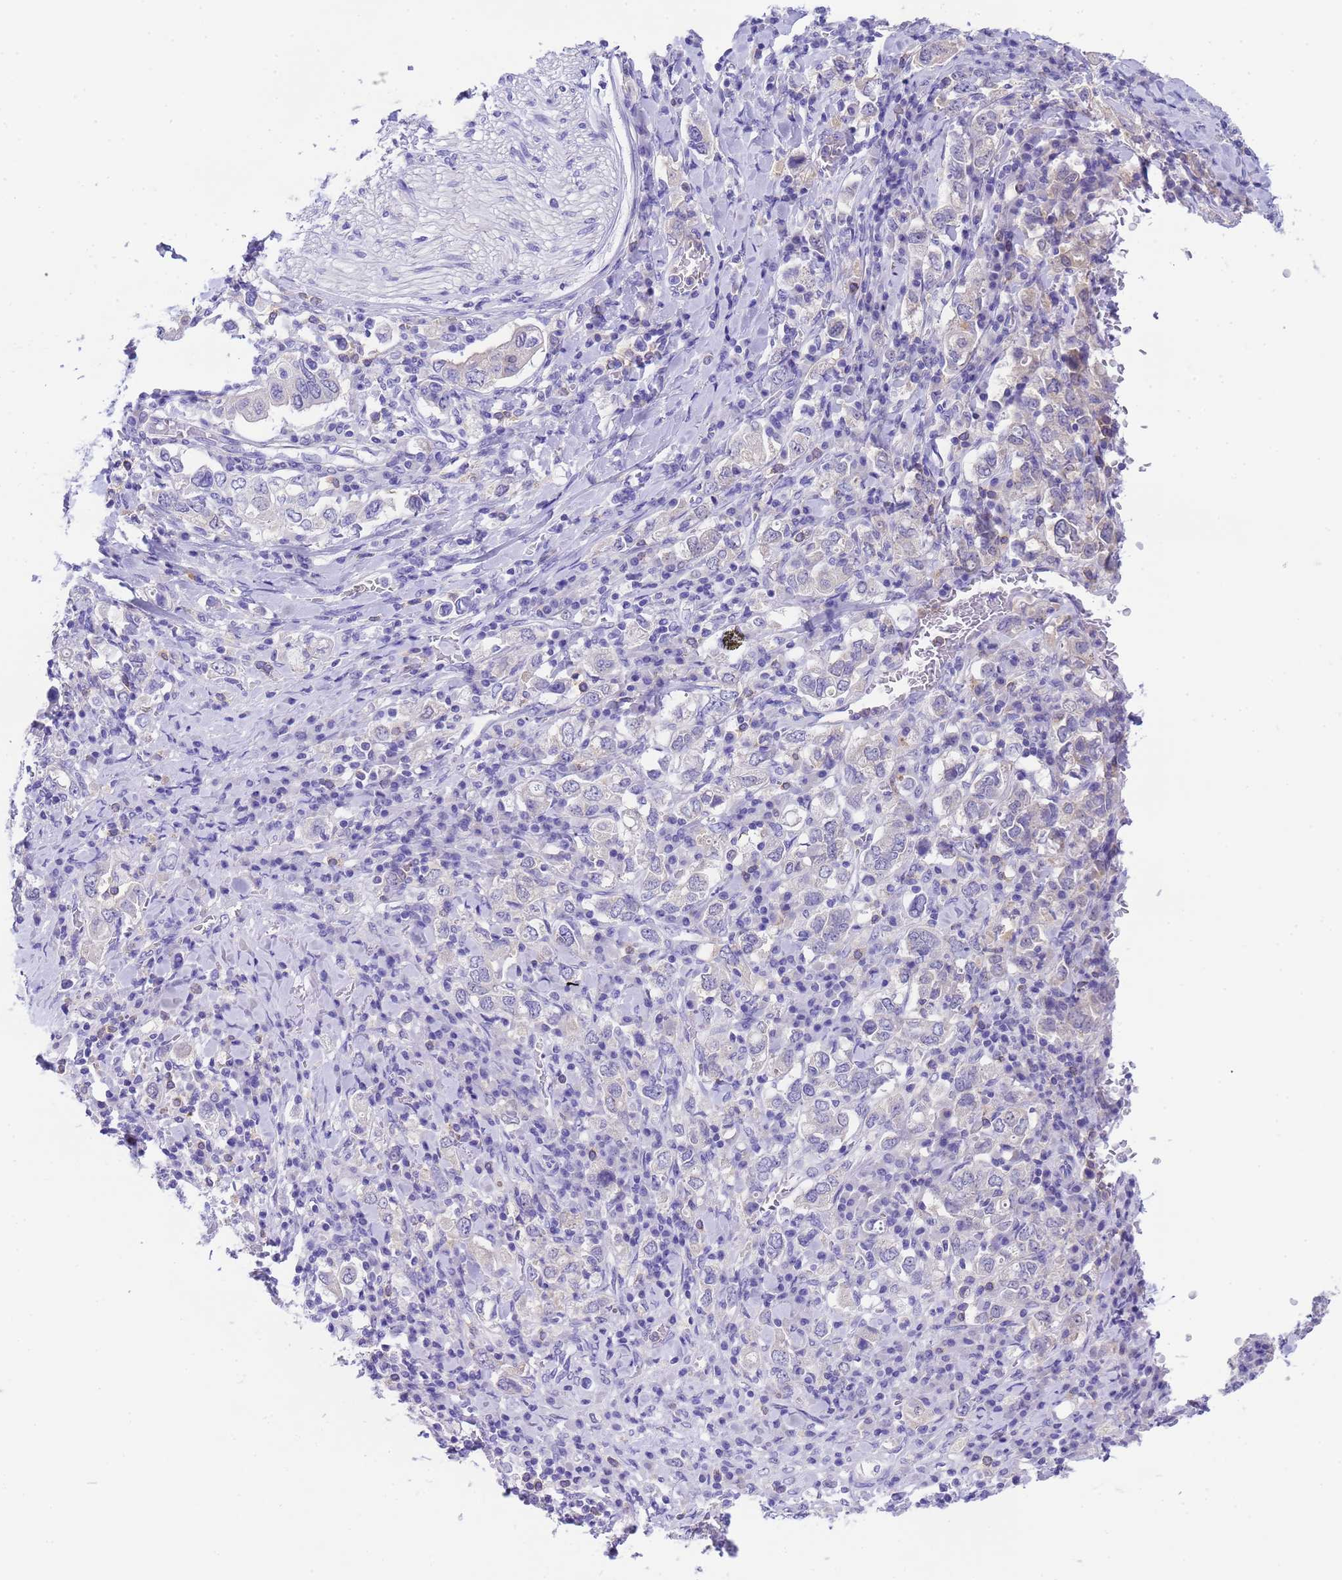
{"staining": {"intensity": "negative", "quantity": "none", "location": "none"}, "tissue": "stomach cancer", "cell_type": "Tumor cells", "image_type": "cancer", "snomed": [{"axis": "morphology", "description": "Adenocarcinoma, NOS"}, {"axis": "topography", "description": "Stomach, upper"}], "caption": "Immunohistochemistry histopathology image of neoplastic tissue: stomach cancer stained with DAB exhibits no significant protein expression in tumor cells.", "gene": "USP38", "patient": {"sex": "male", "age": 62}}